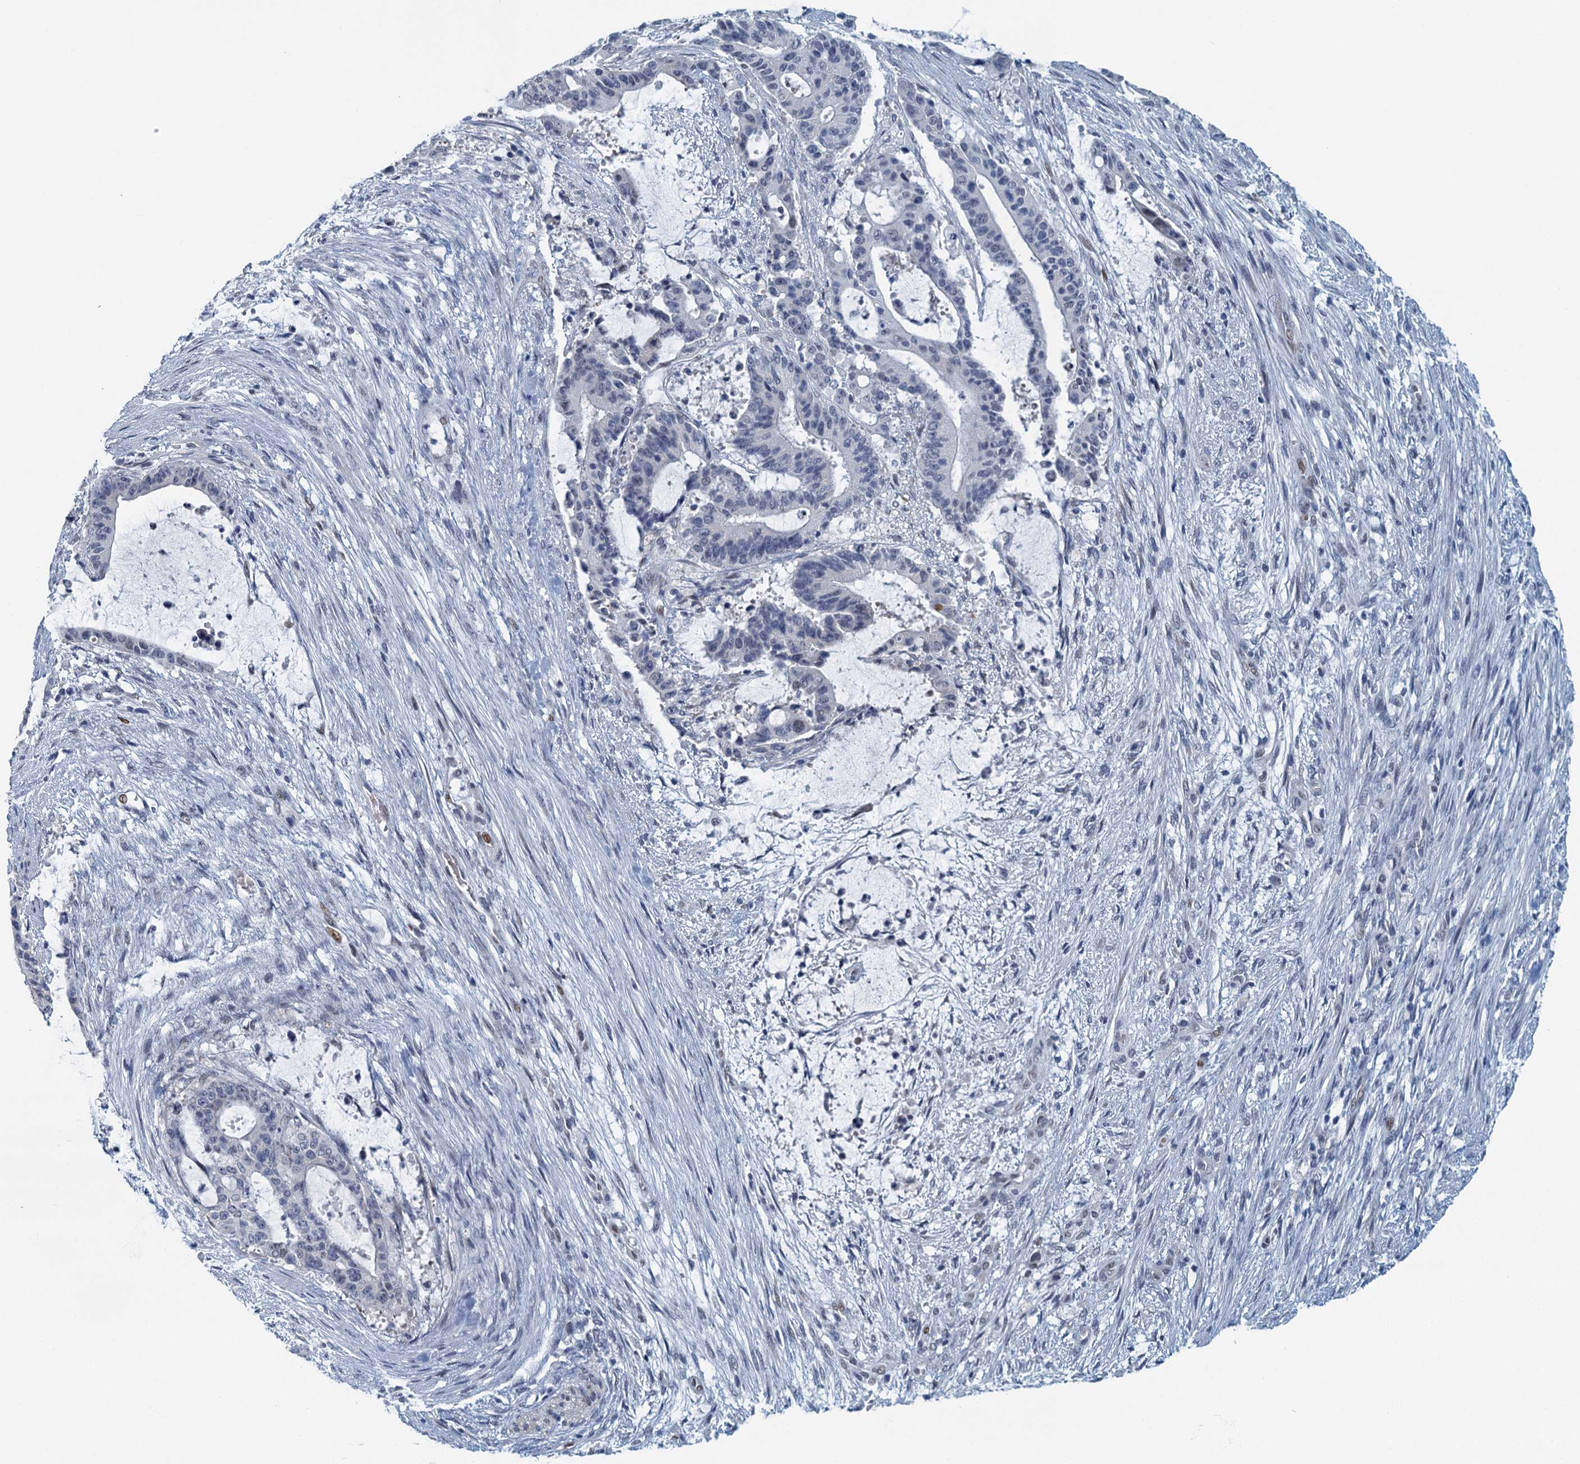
{"staining": {"intensity": "negative", "quantity": "none", "location": "none"}, "tissue": "liver cancer", "cell_type": "Tumor cells", "image_type": "cancer", "snomed": [{"axis": "morphology", "description": "Normal tissue, NOS"}, {"axis": "morphology", "description": "Cholangiocarcinoma"}, {"axis": "topography", "description": "Liver"}, {"axis": "topography", "description": "Peripheral nerve tissue"}], "caption": "Tumor cells show no significant expression in liver cancer (cholangiocarcinoma). (DAB (3,3'-diaminobenzidine) immunohistochemistry (IHC) visualized using brightfield microscopy, high magnification).", "gene": "TTLL9", "patient": {"sex": "female", "age": 73}}